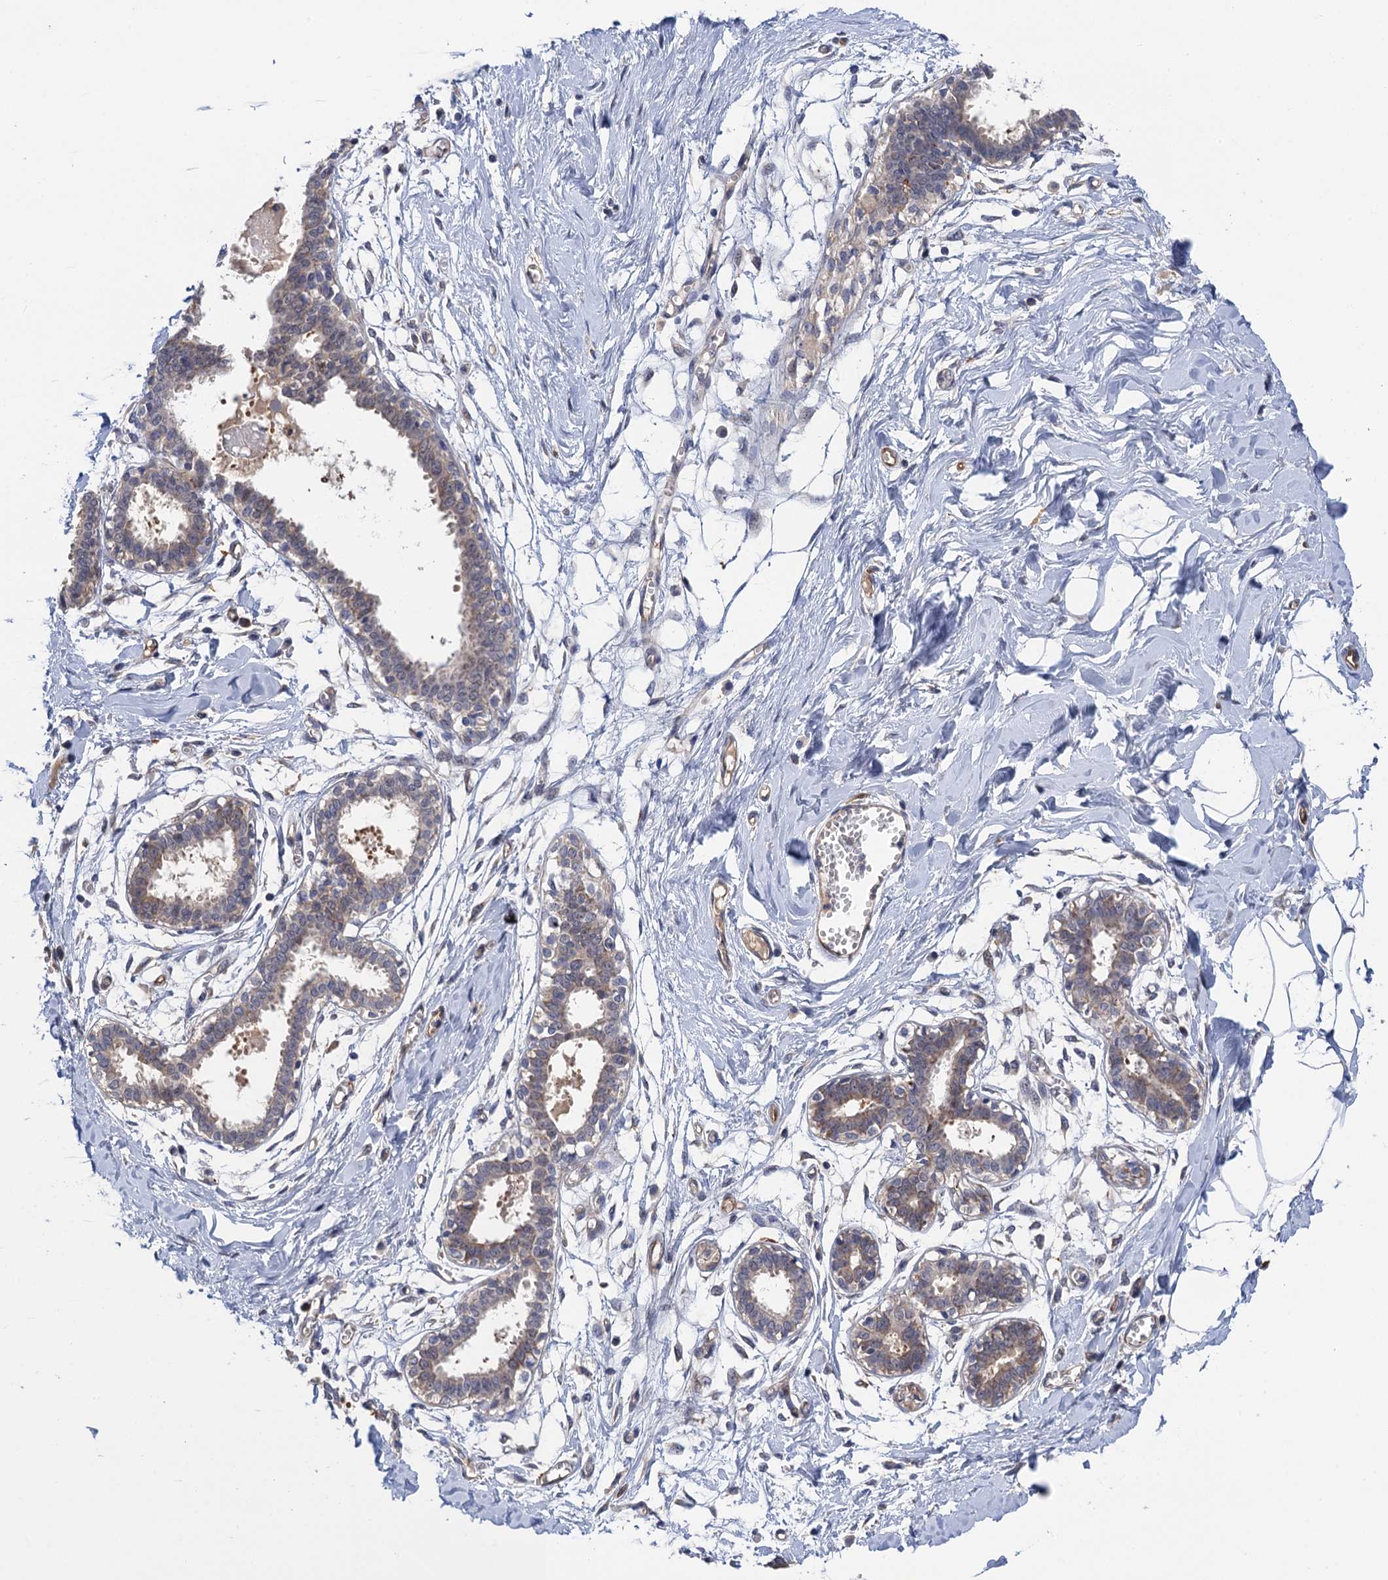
{"staining": {"intensity": "negative", "quantity": "none", "location": "none"}, "tissue": "breast", "cell_type": "Adipocytes", "image_type": "normal", "snomed": [{"axis": "morphology", "description": "Normal tissue, NOS"}, {"axis": "topography", "description": "Breast"}], "caption": "The histopathology image reveals no significant staining in adipocytes of breast.", "gene": "NEK8", "patient": {"sex": "female", "age": 27}}